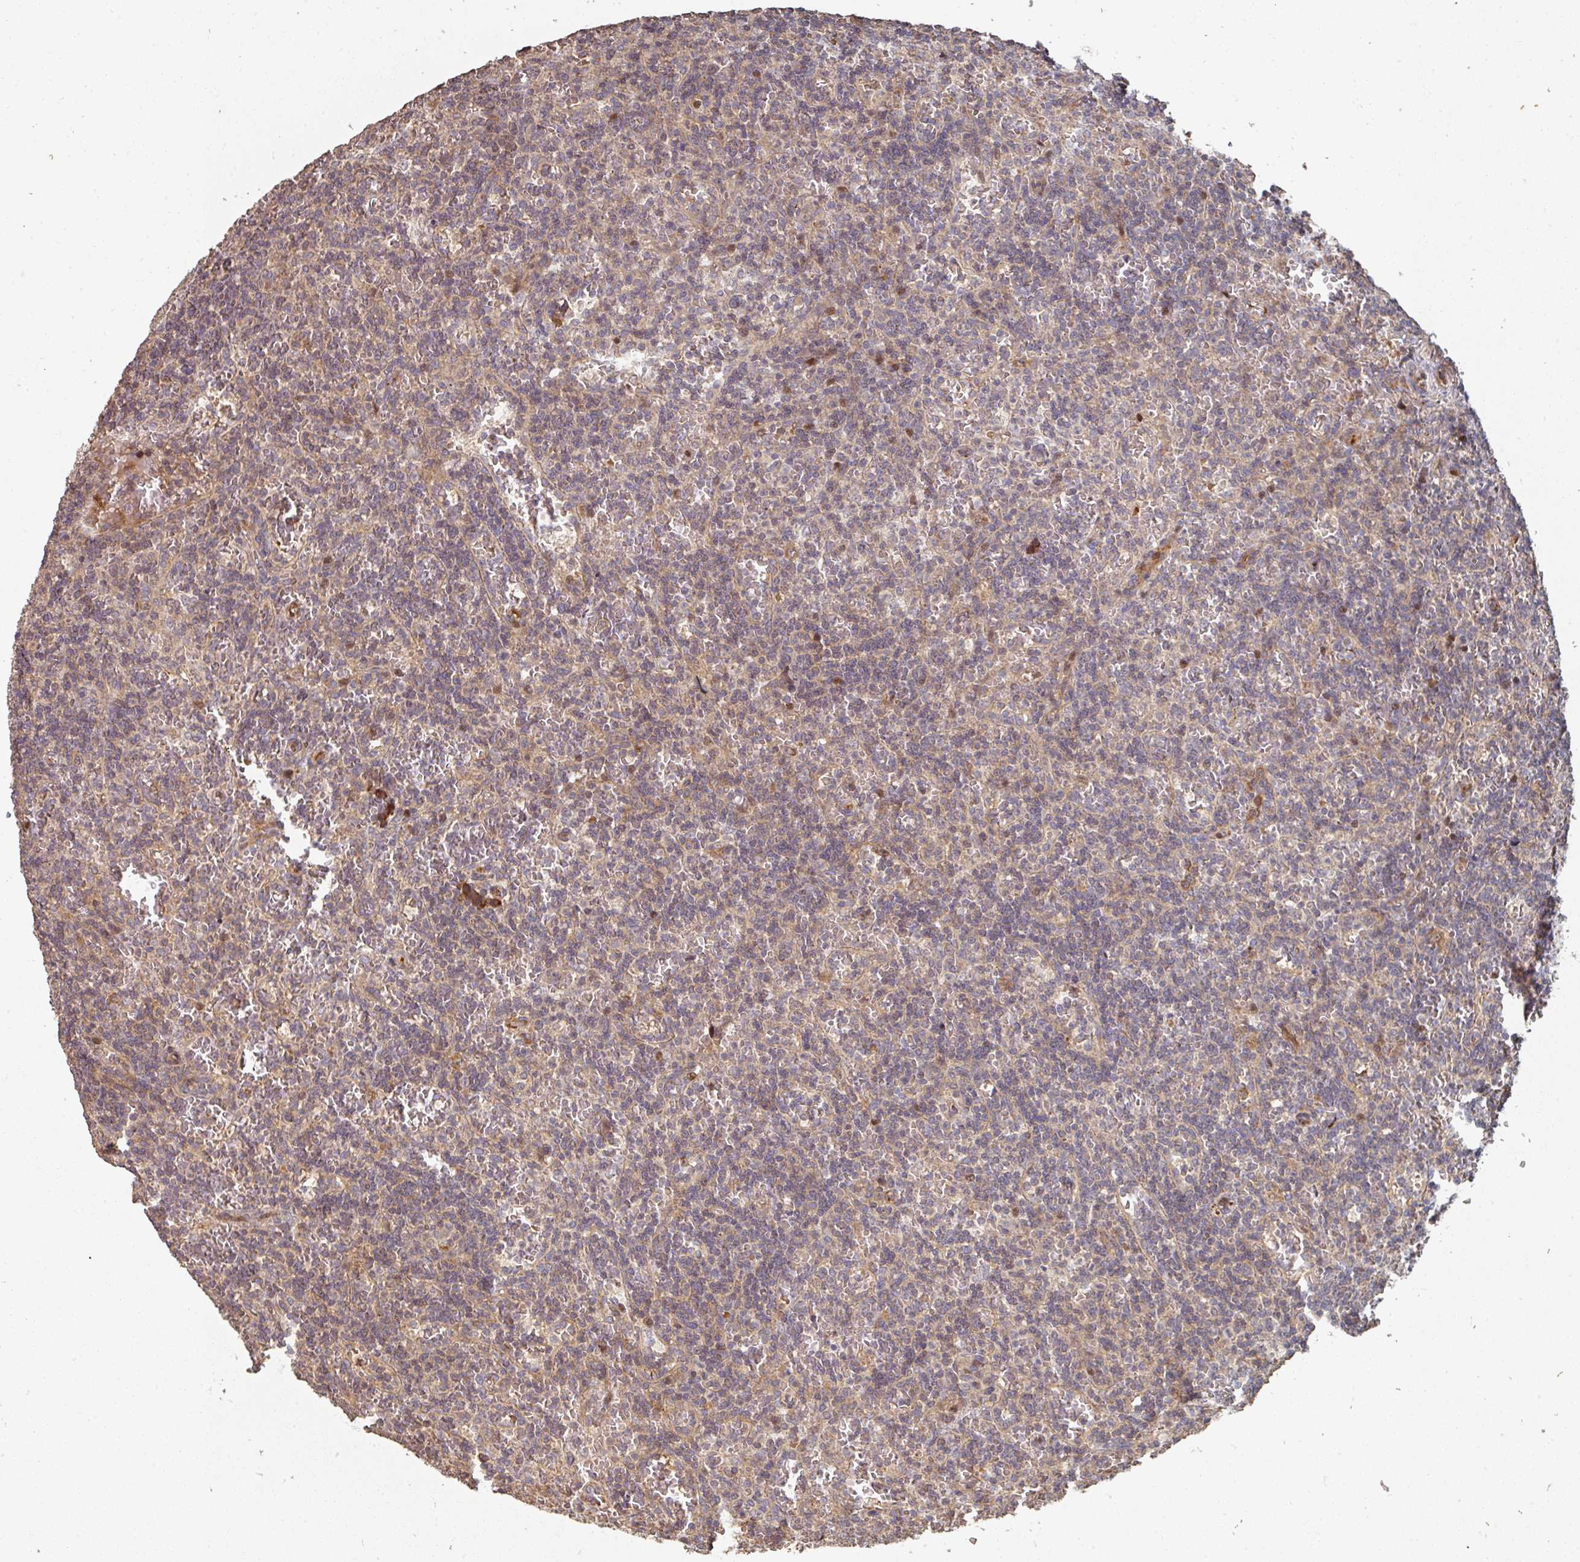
{"staining": {"intensity": "weak", "quantity": "25%-75%", "location": "cytoplasmic/membranous"}, "tissue": "lymphoma", "cell_type": "Tumor cells", "image_type": "cancer", "snomed": [{"axis": "morphology", "description": "Malignant lymphoma, non-Hodgkin's type, Low grade"}, {"axis": "topography", "description": "Spleen"}], "caption": "Low-grade malignant lymphoma, non-Hodgkin's type was stained to show a protein in brown. There is low levels of weak cytoplasmic/membranous expression in approximately 25%-75% of tumor cells.", "gene": "CA7", "patient": {"sex": "male", "age": 73}}